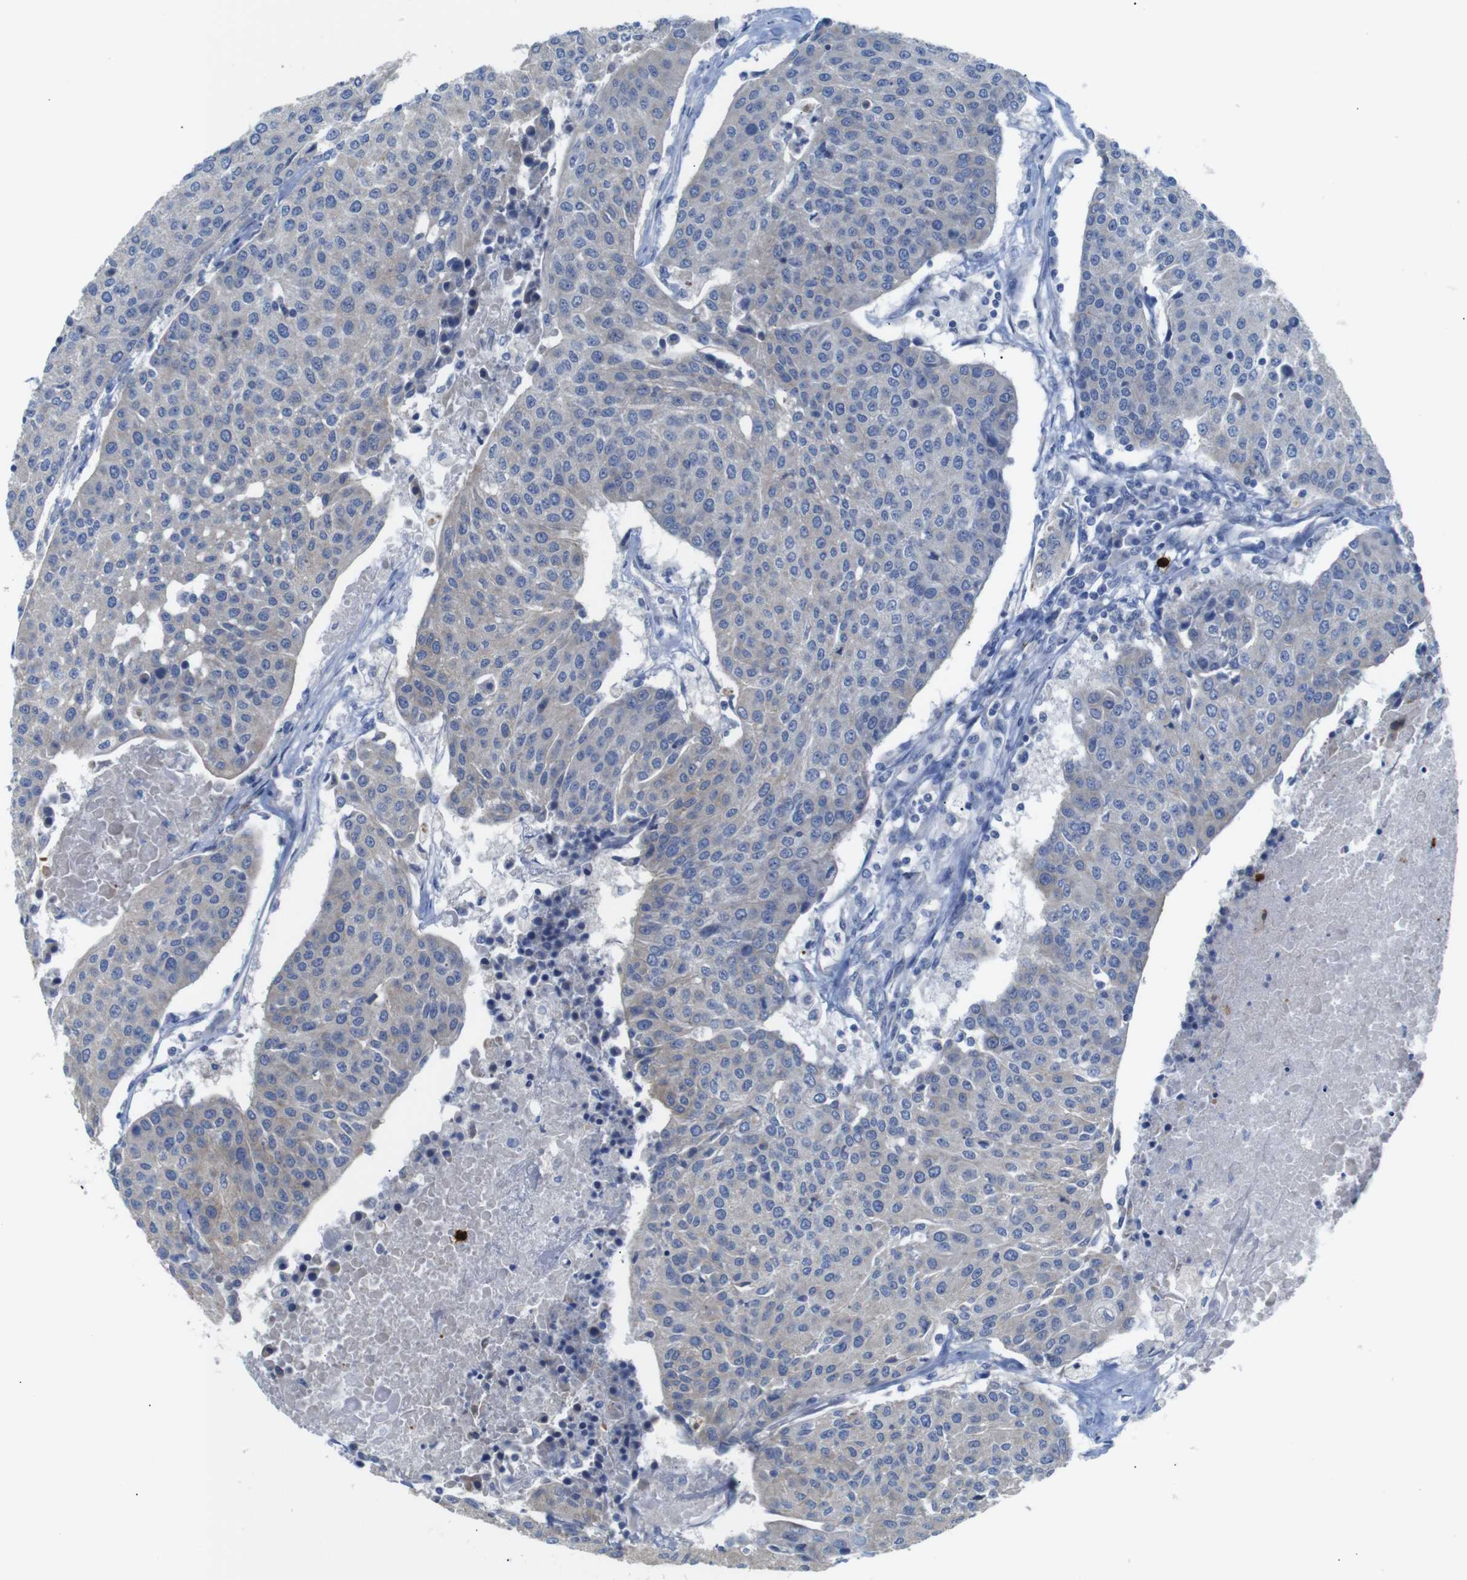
{"staining": {"intensity": "weak", "quantity": "25%-75%", "location": "cytoplasmic/membranous"}, "tissue": "urothelial cancer", "cell_type": "Tumor cells", "image_type": "cancer", "snomed": [{"axis": "morphology", "description": "Urothelial carcinoma, High grade"}, {"axis": "topography", "description": "Urinary bladder"}], "caption": "Immunohistochemical staining of human urothelial cancer reveals low levels of weak cytoplasmic/membranous protein staining in about 25%-75% of tumor cells. Using DAB (brown) and hematoxylin (blue) stains, captured at high magnification using brightfield microscopy.", "gene": "ALOX15", "patient": {"sex": "female", "age": 85}}